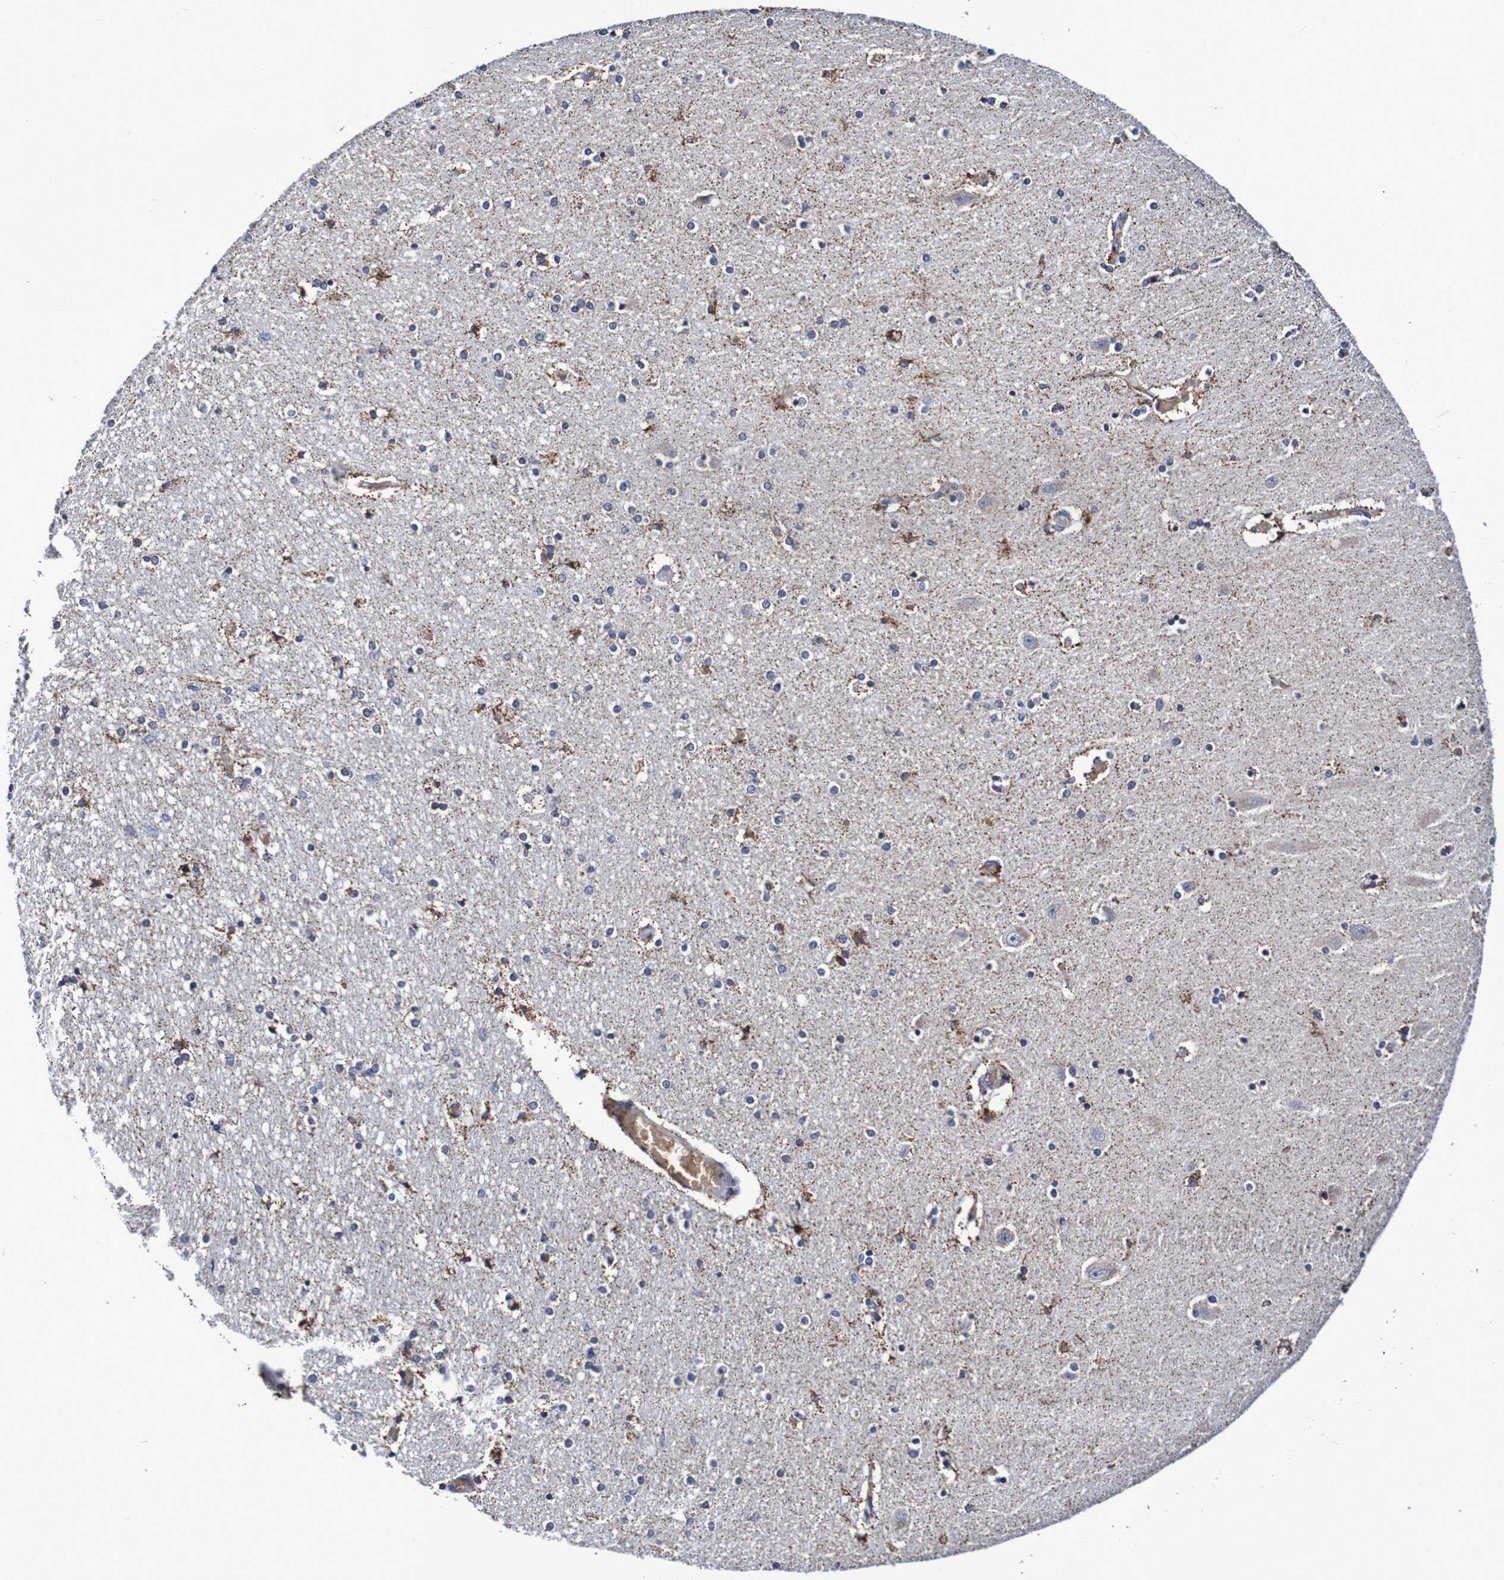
{"staining": {"intensity": "negative", "quantity": "none", "location": "none"}, "tissue": "hippocampus", "cell_type": "Glial cells", "image_type": "normal", "snomed": [{"axis": "morphology", "description": "Normal tissue, NOS"}, {"axis": "topography", "description": "Hippocampus"}], "caption": "Protein analysis of unremarkable hippocampus exhibits no significant staining in glial cells.", "gene": "WNT4", "patient": {"sex": "female", "age": 54}}